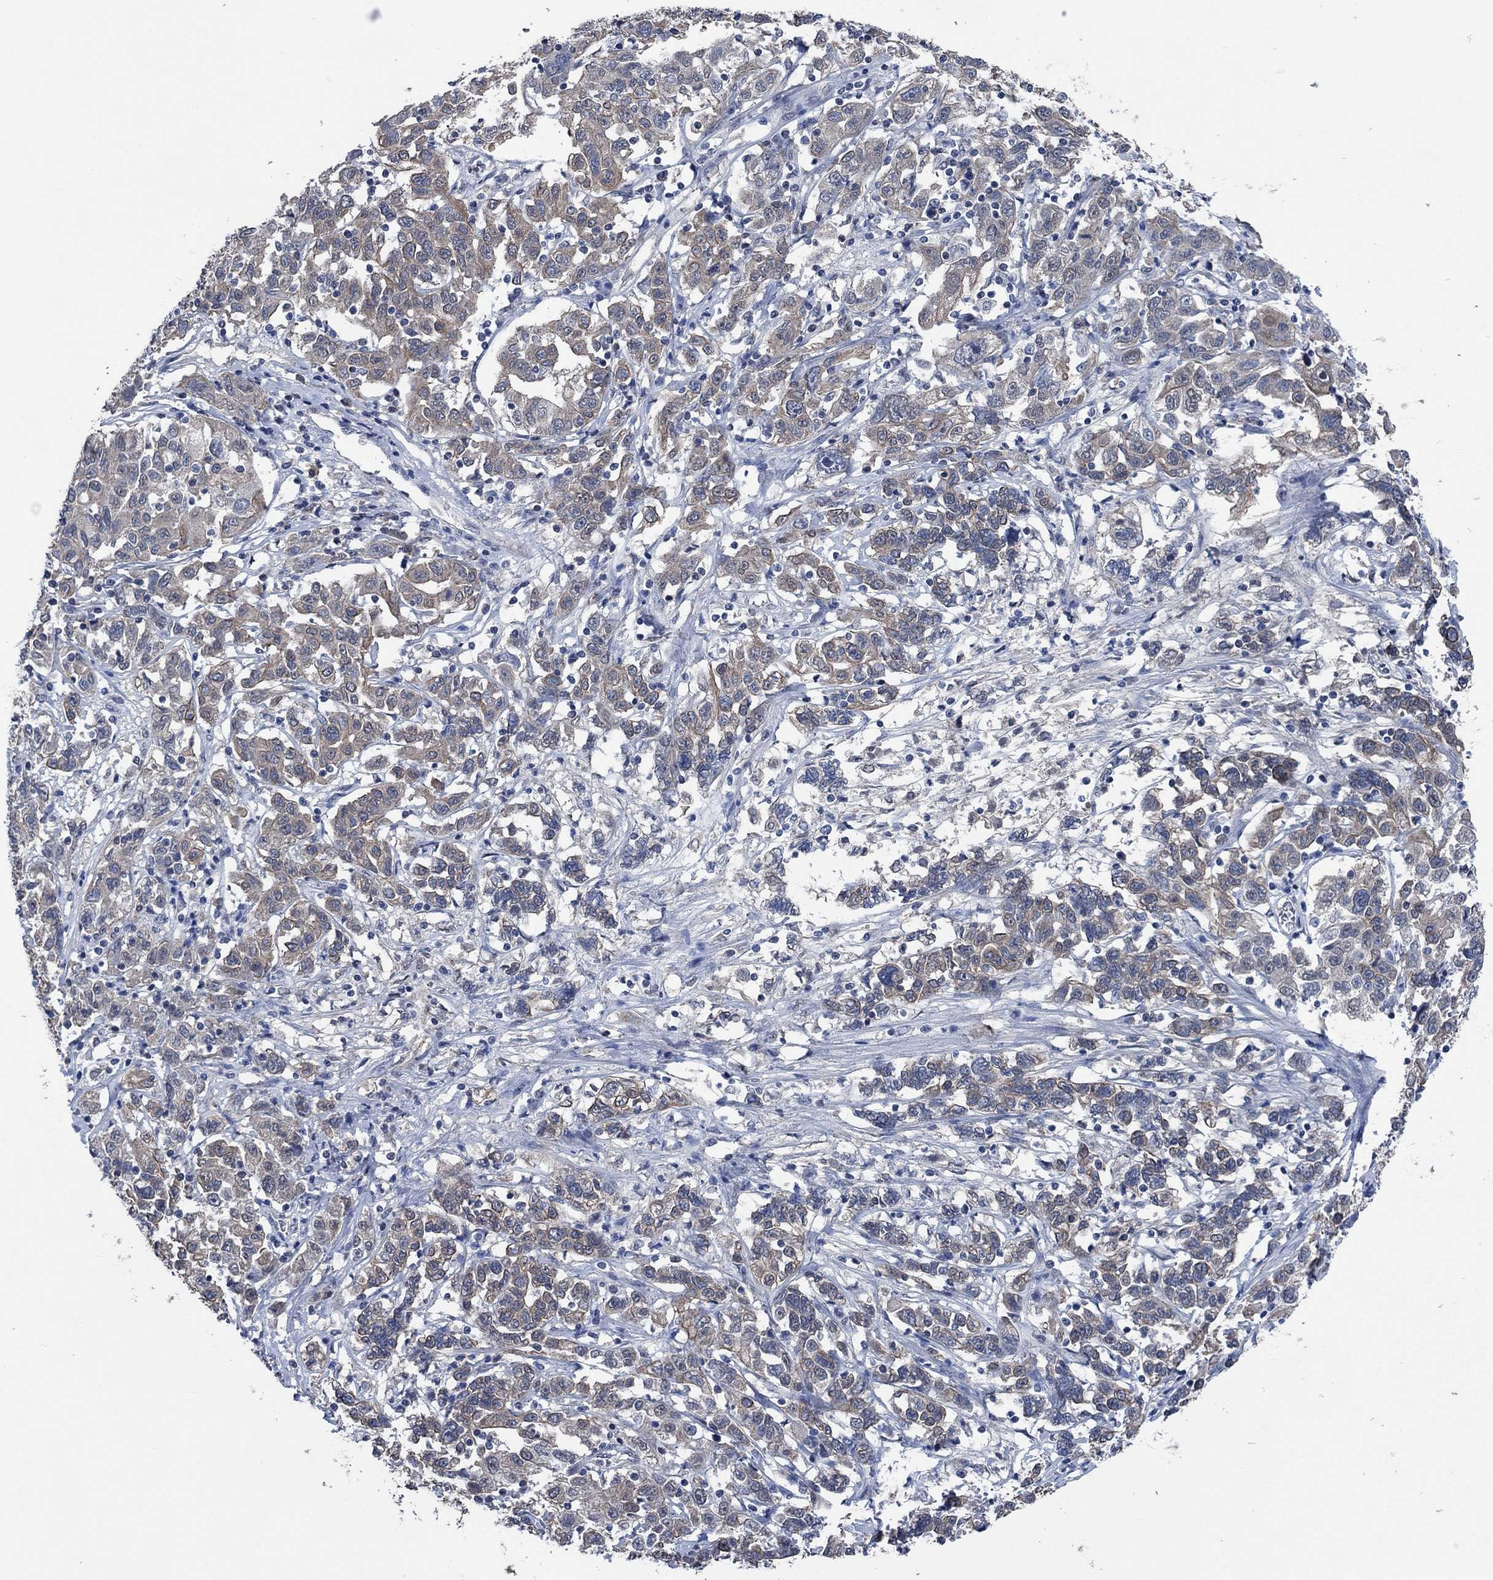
{"staining": {"intensity": "moderate", "quantity": "<25%", "location": "cytoplasmic/membranous"}, "tissue": "liver cancer", "cell_type": "Tumor cells", "image_type": "cancer", "snomed": [{"axis": "morphology", "description": "Adenocarcinoma, NOS"}, {"axis": "morphology", "description": "Cholangiocarcinoma"}, {"axis": "topography", "description": "Liver"}], "caption": "Liver cancer (adenocarcinoma) tissue shows moderate cytoplasmic/membranous staining in about <25% of tumor cells, visualized by immunohistochemistry.", "gene": "OBSCN", "patient": {"sex": "male", "age": 64}}